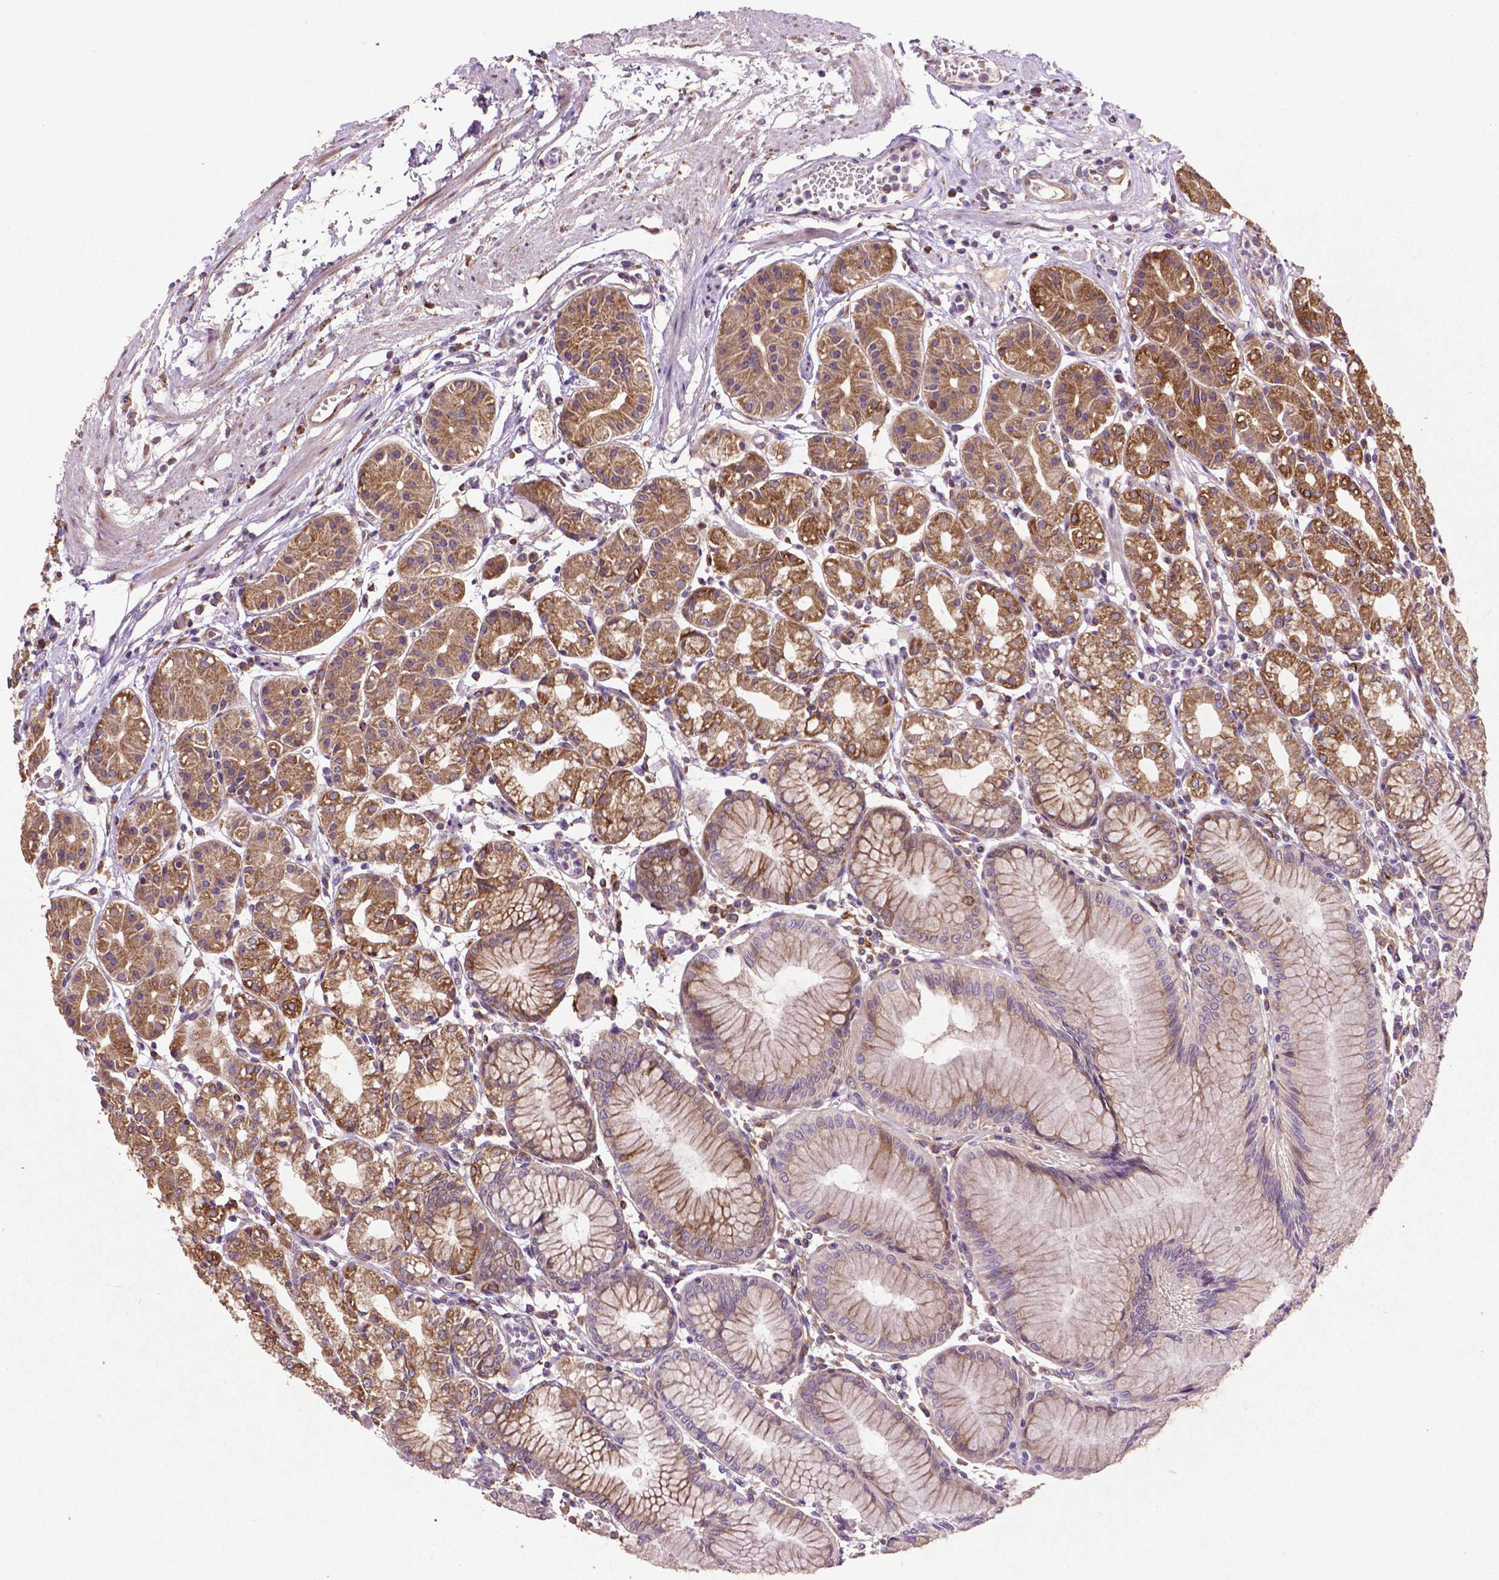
{"staining": {"intensity": "moderate", "quantity": ">75%", "location": "cytoplasmic/membranous"}, "tissue": "stomach", "cell_type": "Glandular cells", "image_type": "normal", "snomed": [{"axis": "morphology", "description": "Normal tissue, NOS"}, {"axis": "topography", "description": "Skeletal muscle"}, {"axis": "topography", "description": "Stomach"}], "caption": "Immunohistochemistry of unremarkable stomach displays medium levels of moderate cytoplasmic/membranous expression in about >75% of glandular cells.", "gene": "MBTPS1", "patient": {"sex": "female", "age": 57}}